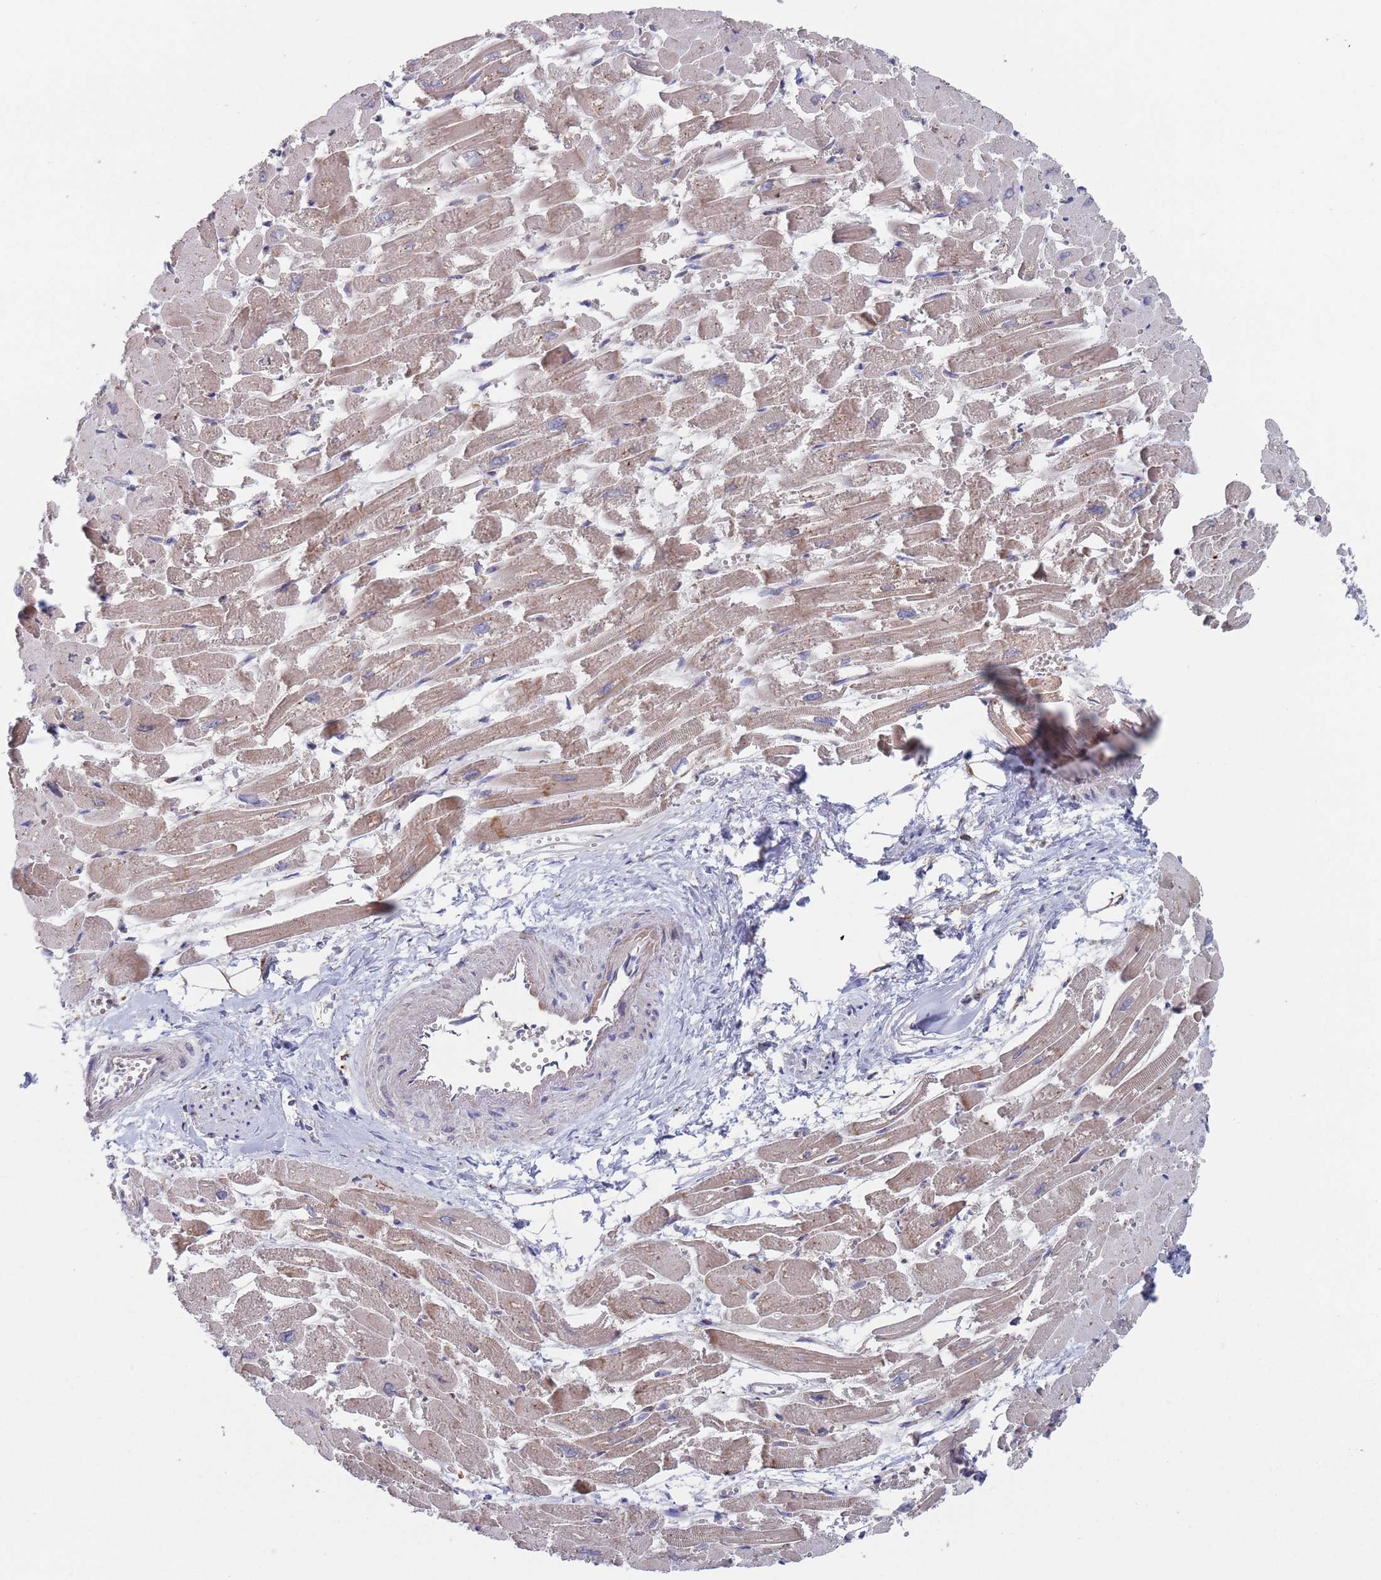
{"staining": {"intensity": "moderate", "quantity": ">75%", "location": "cytoplasmic/membranous"}, "tissue": "heart muscle", "cell_type": "Cardiomyocytes", "image_type": "normal", "snomed": [{"axis": "morphology", "description": "Normal tissue, NOS"}, {"axis": "topography", "description": "Heart"}], "caption": "The histopathology image shows staining of unremarkable heart muscle, revealing moderate cytoplasmic/membranous protein expression (brown color) within cardiomyocytes.", "gene": "ZNF140", "patient": {"sex": "male", "age": 54}}